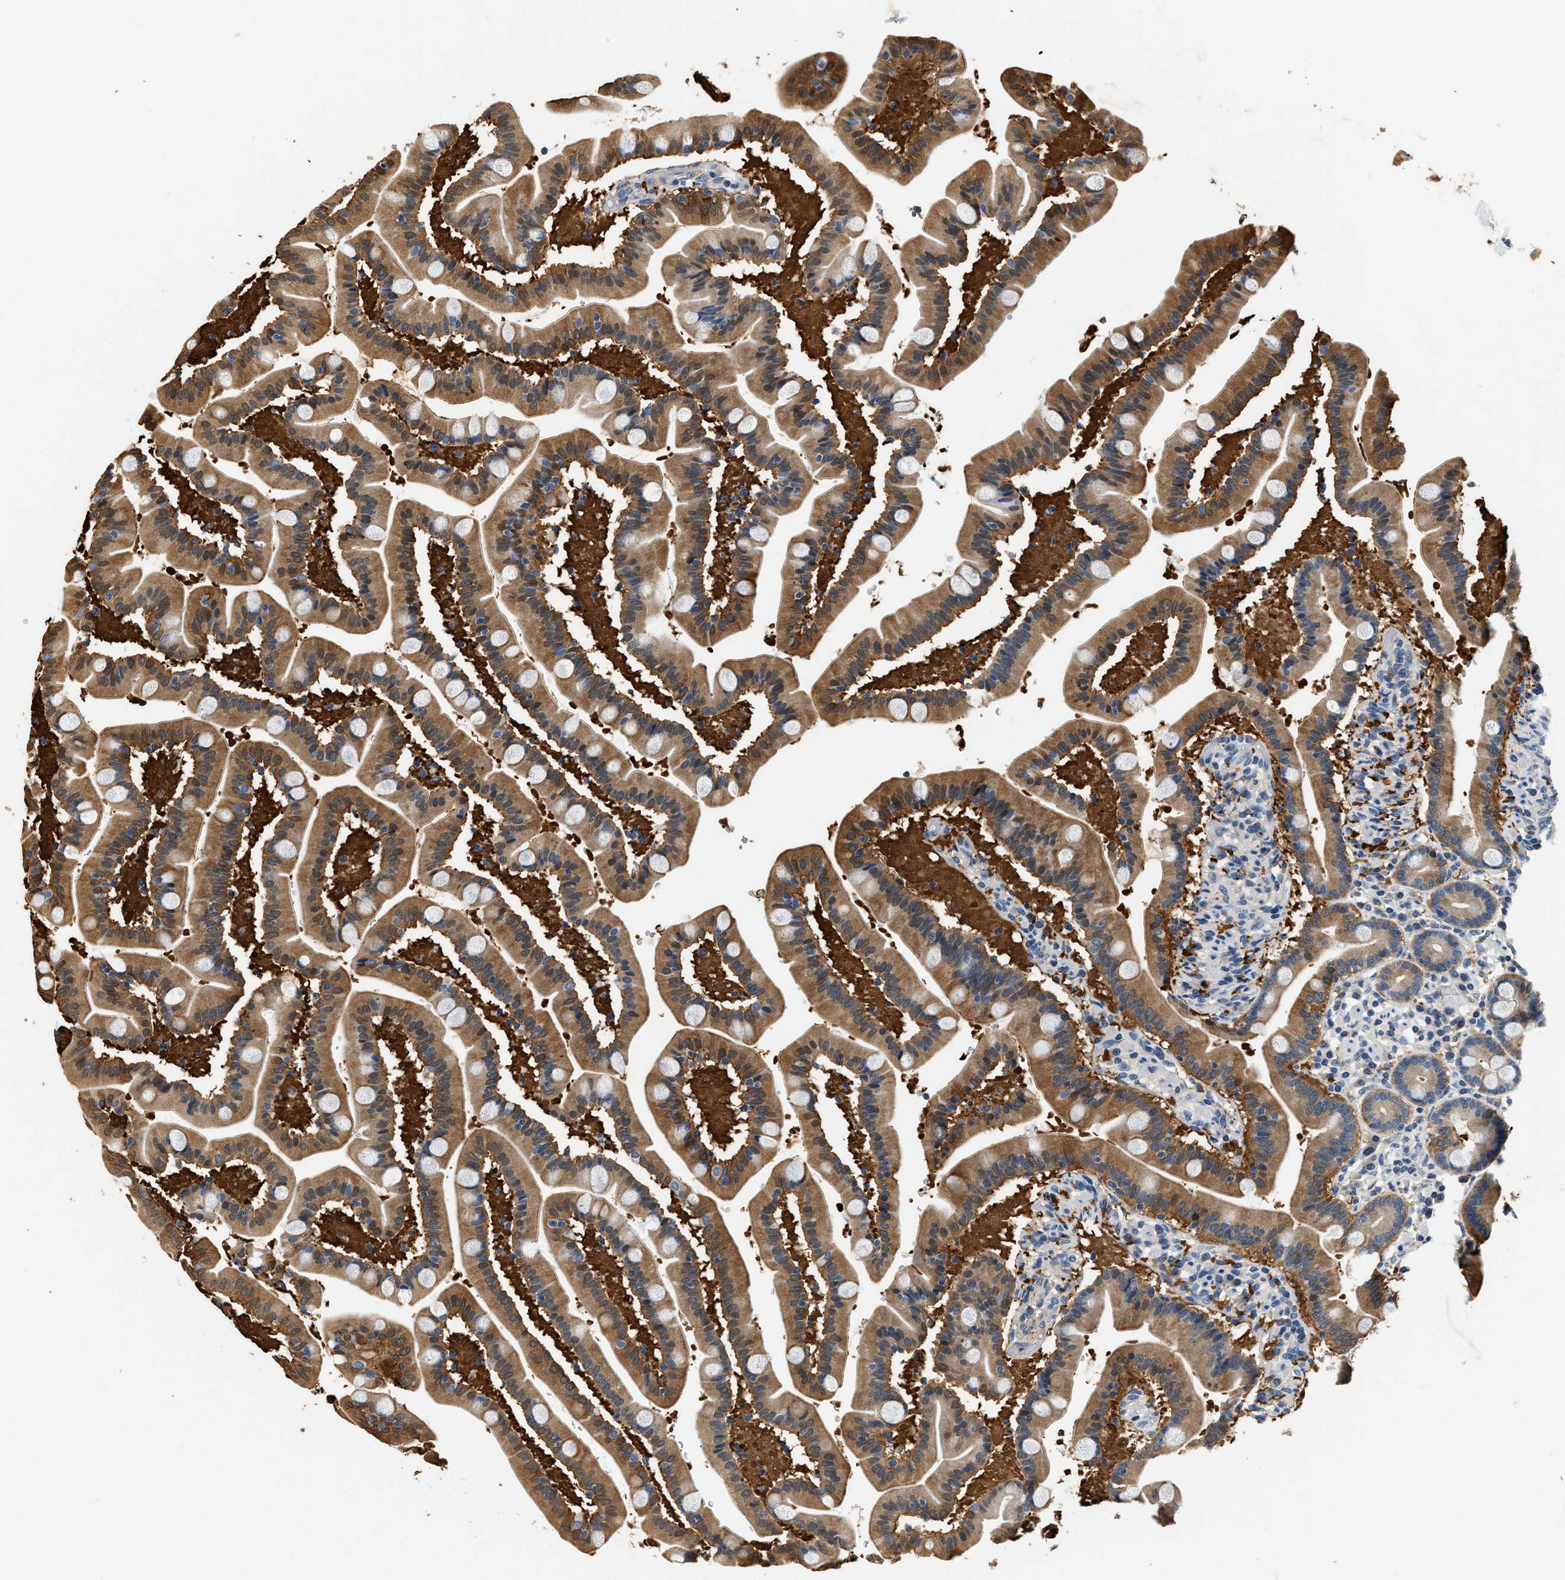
{"staining": {"intensity": "moderate", "quantity": ">75%", "location": "cytoplasmic/membranous"}, "tissue": "duodenum", "cell_type": "Glandular cells", "image_type": "normal", "snomed": [{"axis": "morphology", "description": "Normal tissue, NOS"}, {"axis": "topography", "description": "Duodenum"}], "caption": "Immunohistochemical staining of benign human duodenum shows moderate cytoplasmic/membranous protein expression in approximately >75% of glandular cells.", "gene": "SLC35E1", "patient": {"sex": "male", "age": 54}}